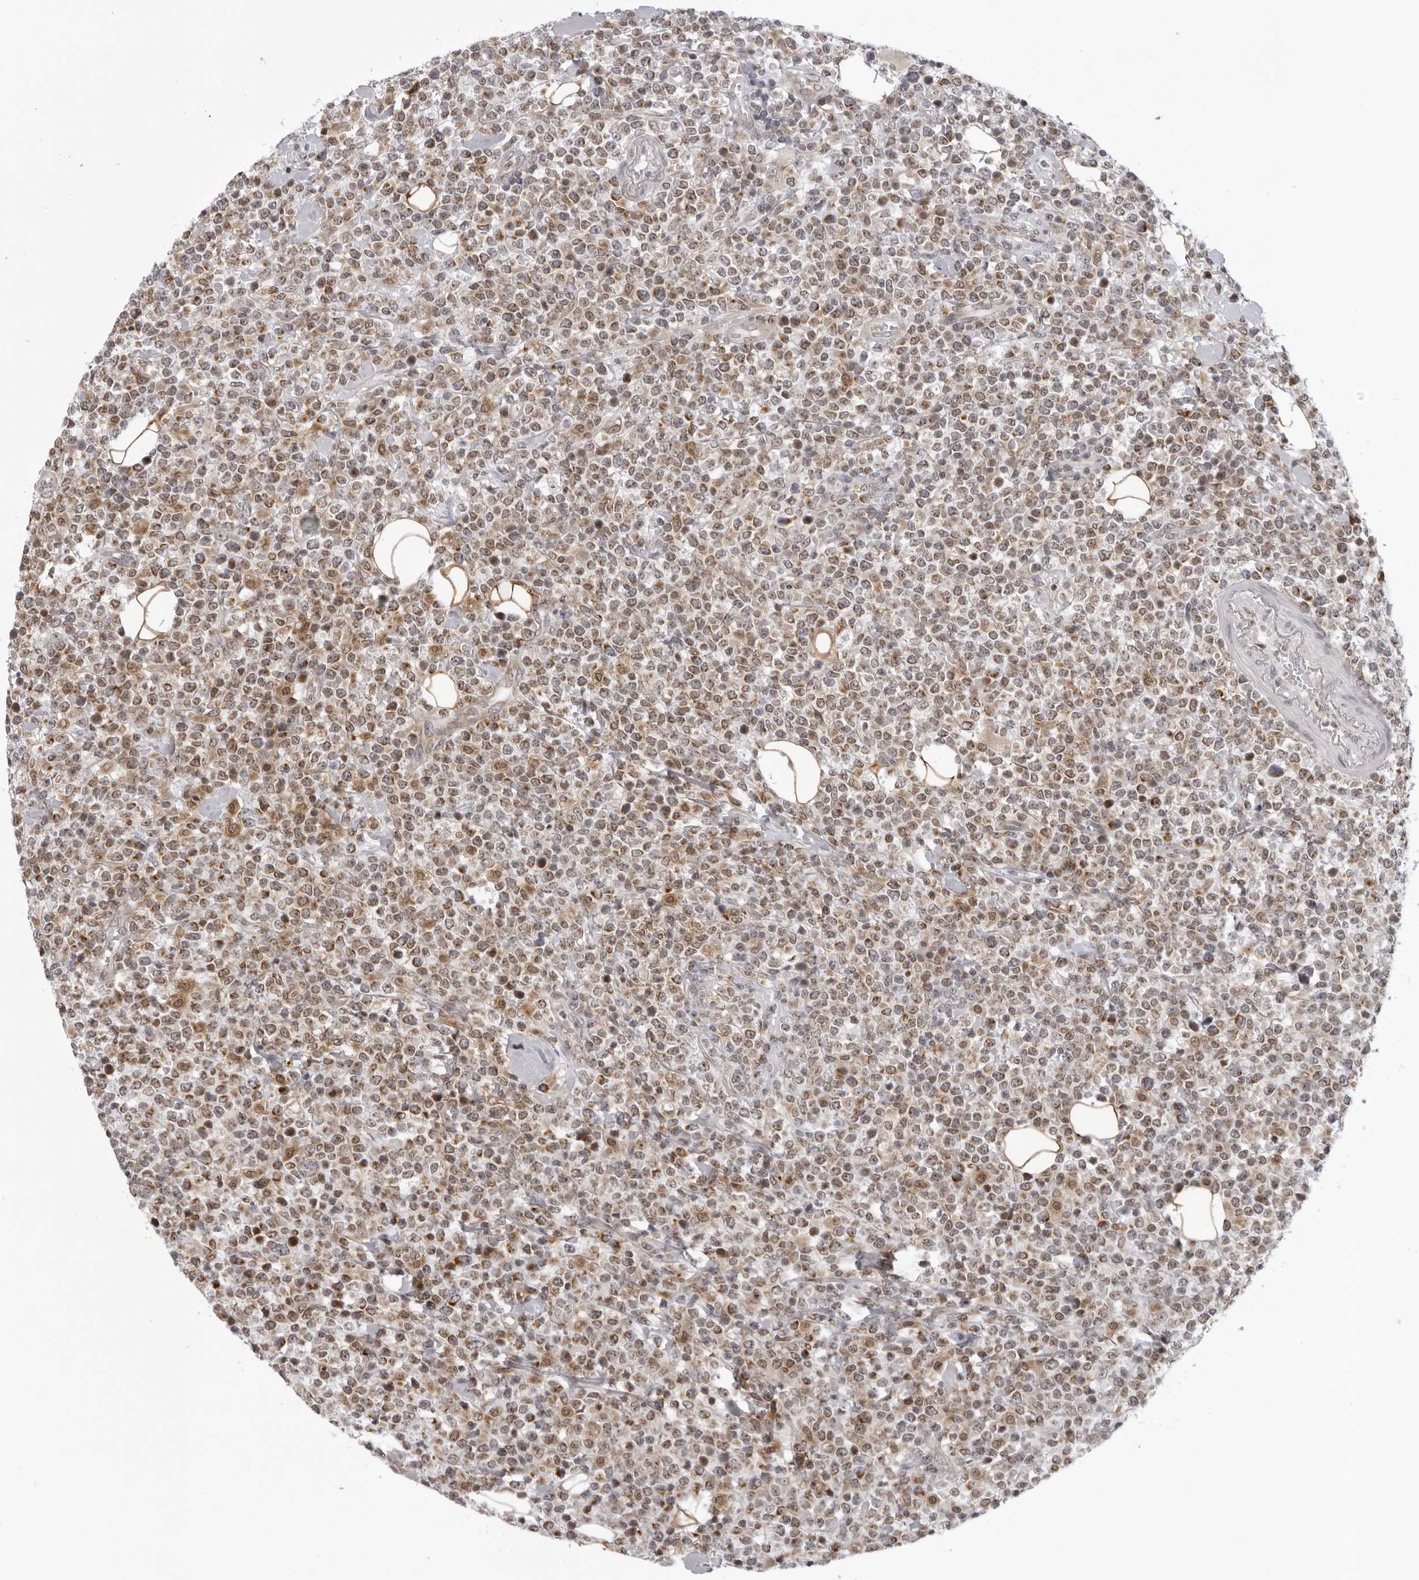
{"staining": {"intensity": "moderate", "quantity": "25%-75%", "location": "cytoplasmic/membranous"}, "tissue": "lymphoma", "cell_type": "Tumor cells", "image_type": "cancer", "snomed": [{"axis": "morphology", "description": "Malignant lymphoma, non-Hodgkin's type, High grade"}, {"axis": "topography", "description": "Colon"}], "caption": "Immunohistochemistry (IHC) of lymphoma demonstrates medium levels of moderate cytoplasmic/membranous positivity in about 25%-75% of tumor cells. The staining was performed using DAB (3,3'-diaminobenzidine) to visualize the protein expression in brown, while the nuclei were stained in blue with hematoxylin (Magnification: 20x).", "gene": "MRPS15", "patient": {"sex": "female", "age": 53}}